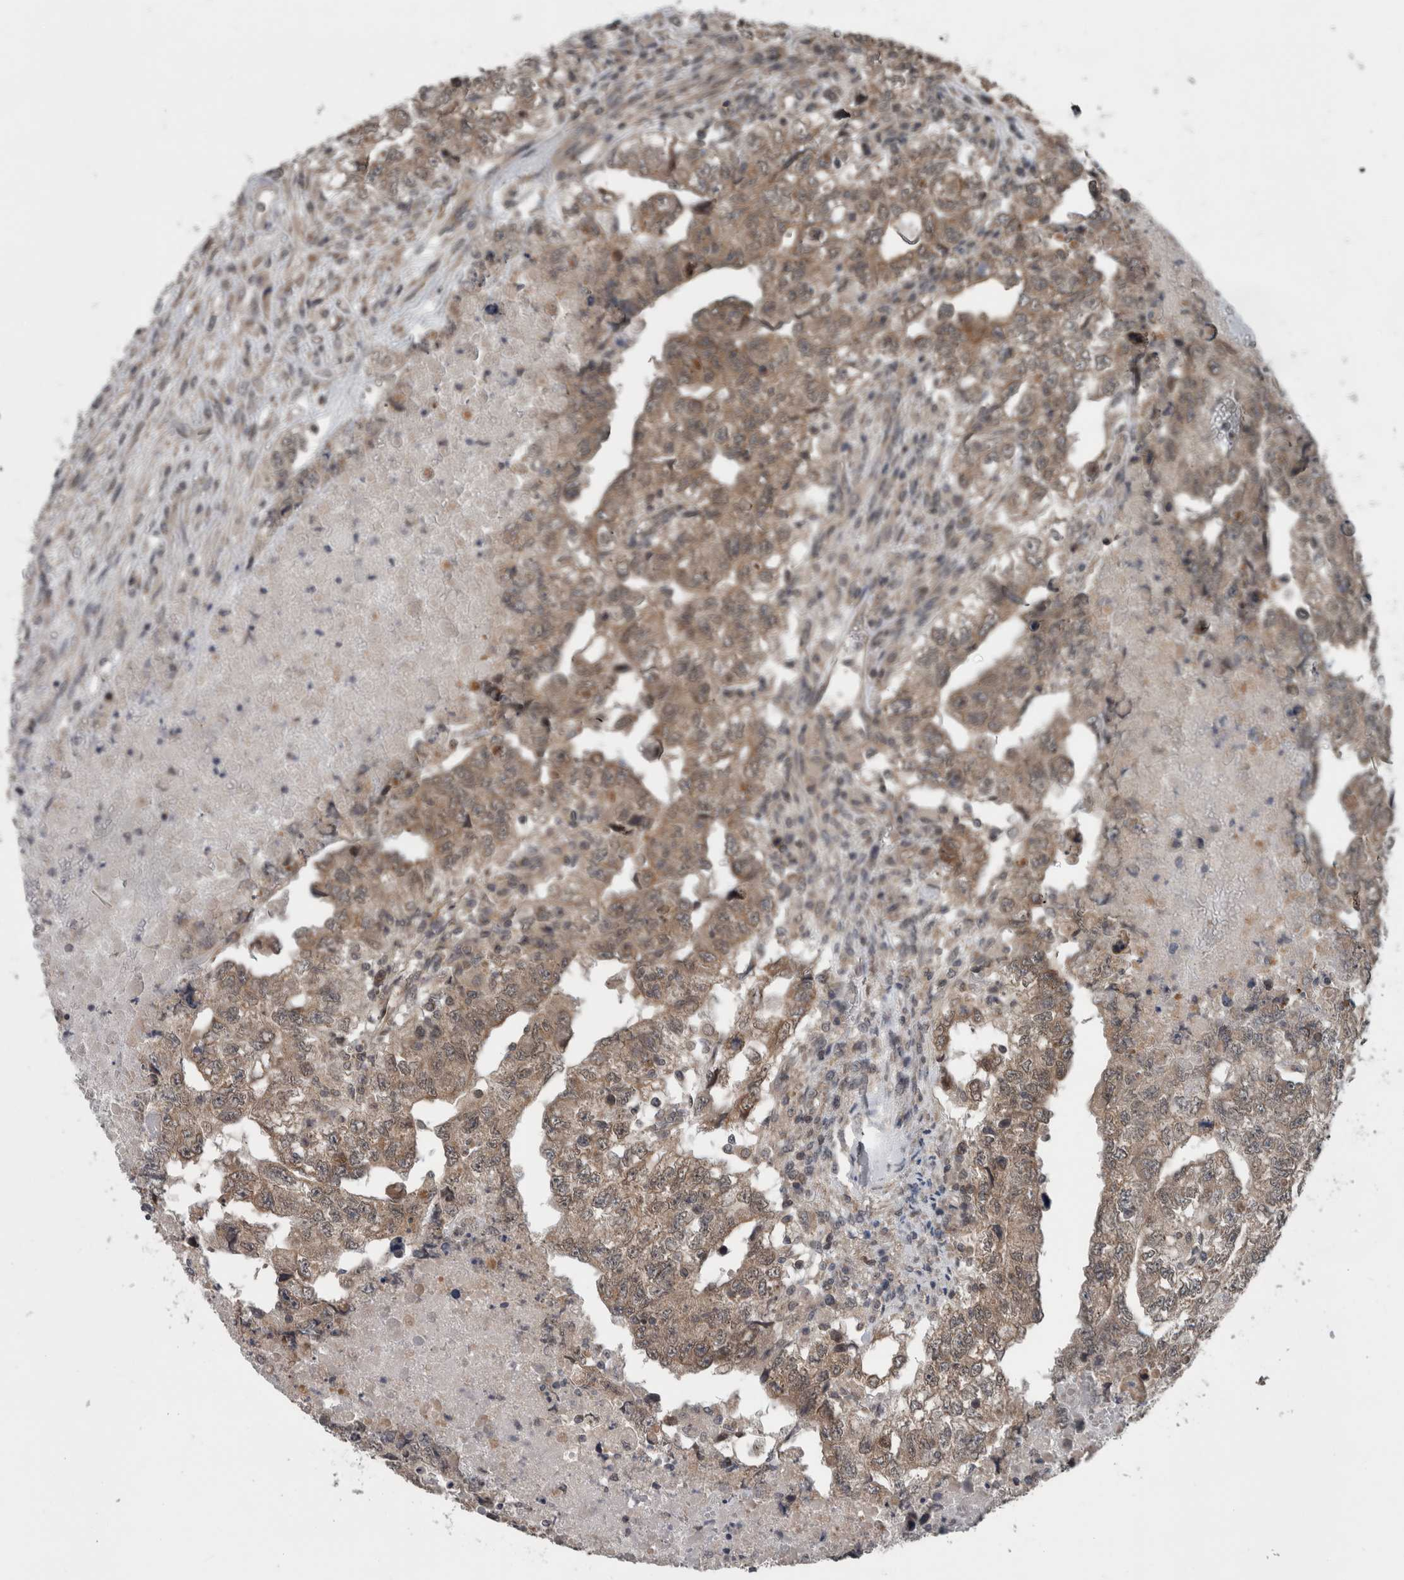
{"staining": {"intensity": "weak", "quantity": "25%-75%", "location": "cytoplasmic/membranous"}, "tissue": "testis cancer", "cell_type": "Tumor cells", "image_type": "cancer", "snomed": [{"axis": "morphology", "description": "Carcinoma, Embryonal, NOS"}, {"axis": "topography", "description": "Testis"}], "caption": "Immunohistochemical staining of testis embryonal carcinoma exhibits low levels of weak cytoplasmic/membranous positivity in approximately 25%-75% of tumor cells.", "gene": "ENY2", "patient": {"sex": "male", "age": 36}}